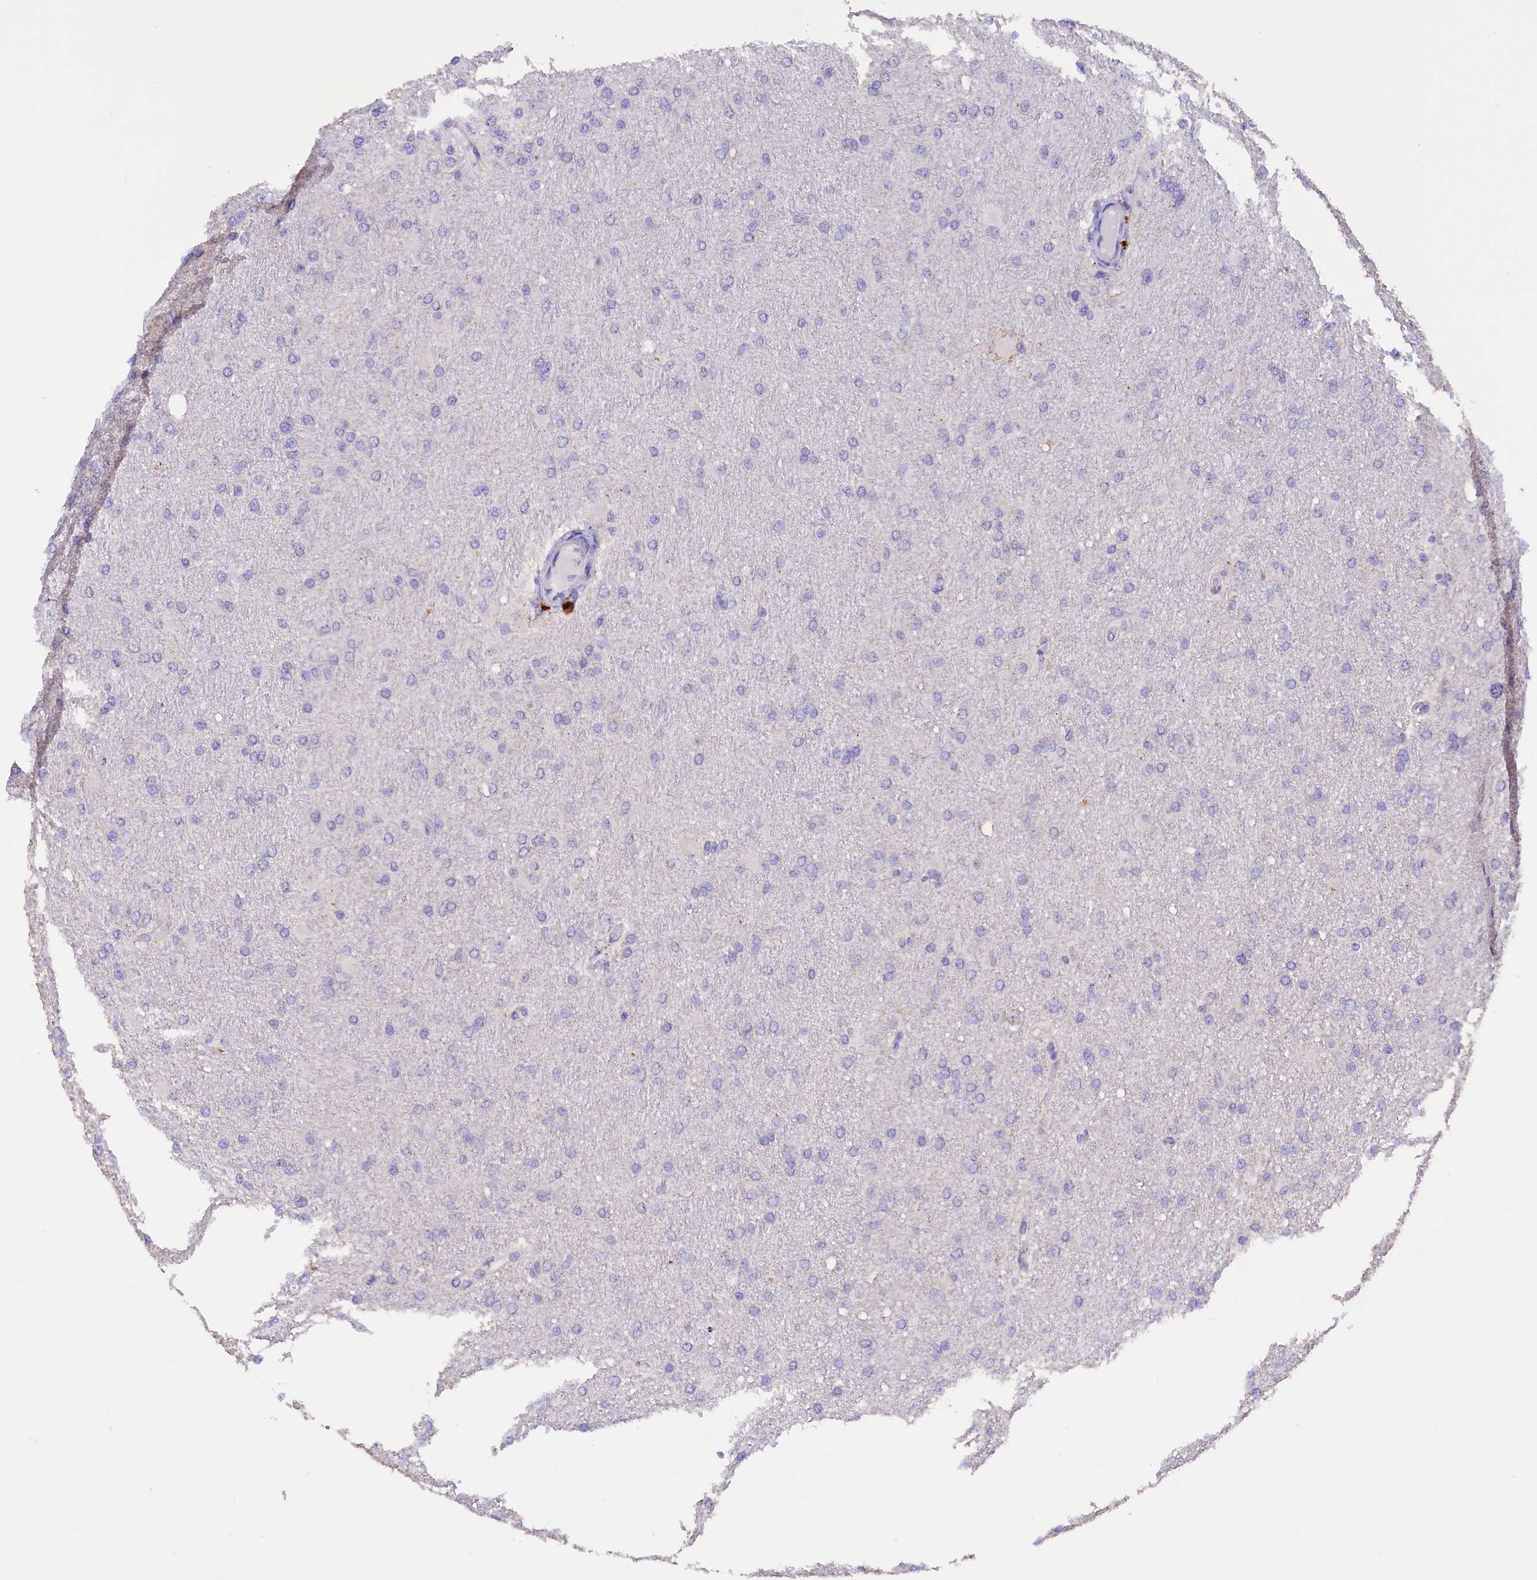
{"staining": {"intensity": "negative", "quantity": "none", "location": "none"}, "tissue": "glioma", "cell_type": "Tumor cells", "image_type": "cancer", "snomed": [{"axis": "morphology", "description": "Glioma, malignant, High grade"}, {"axis": "topography", "description": "Cerebral cortex"}], "caption": "The immunohistochemistry (IHC) photomicrograph has no significant expression in tumor cells of glioma tissue.", "gene": "PKIA", "patient": {"sex": "female", "age": 36}}